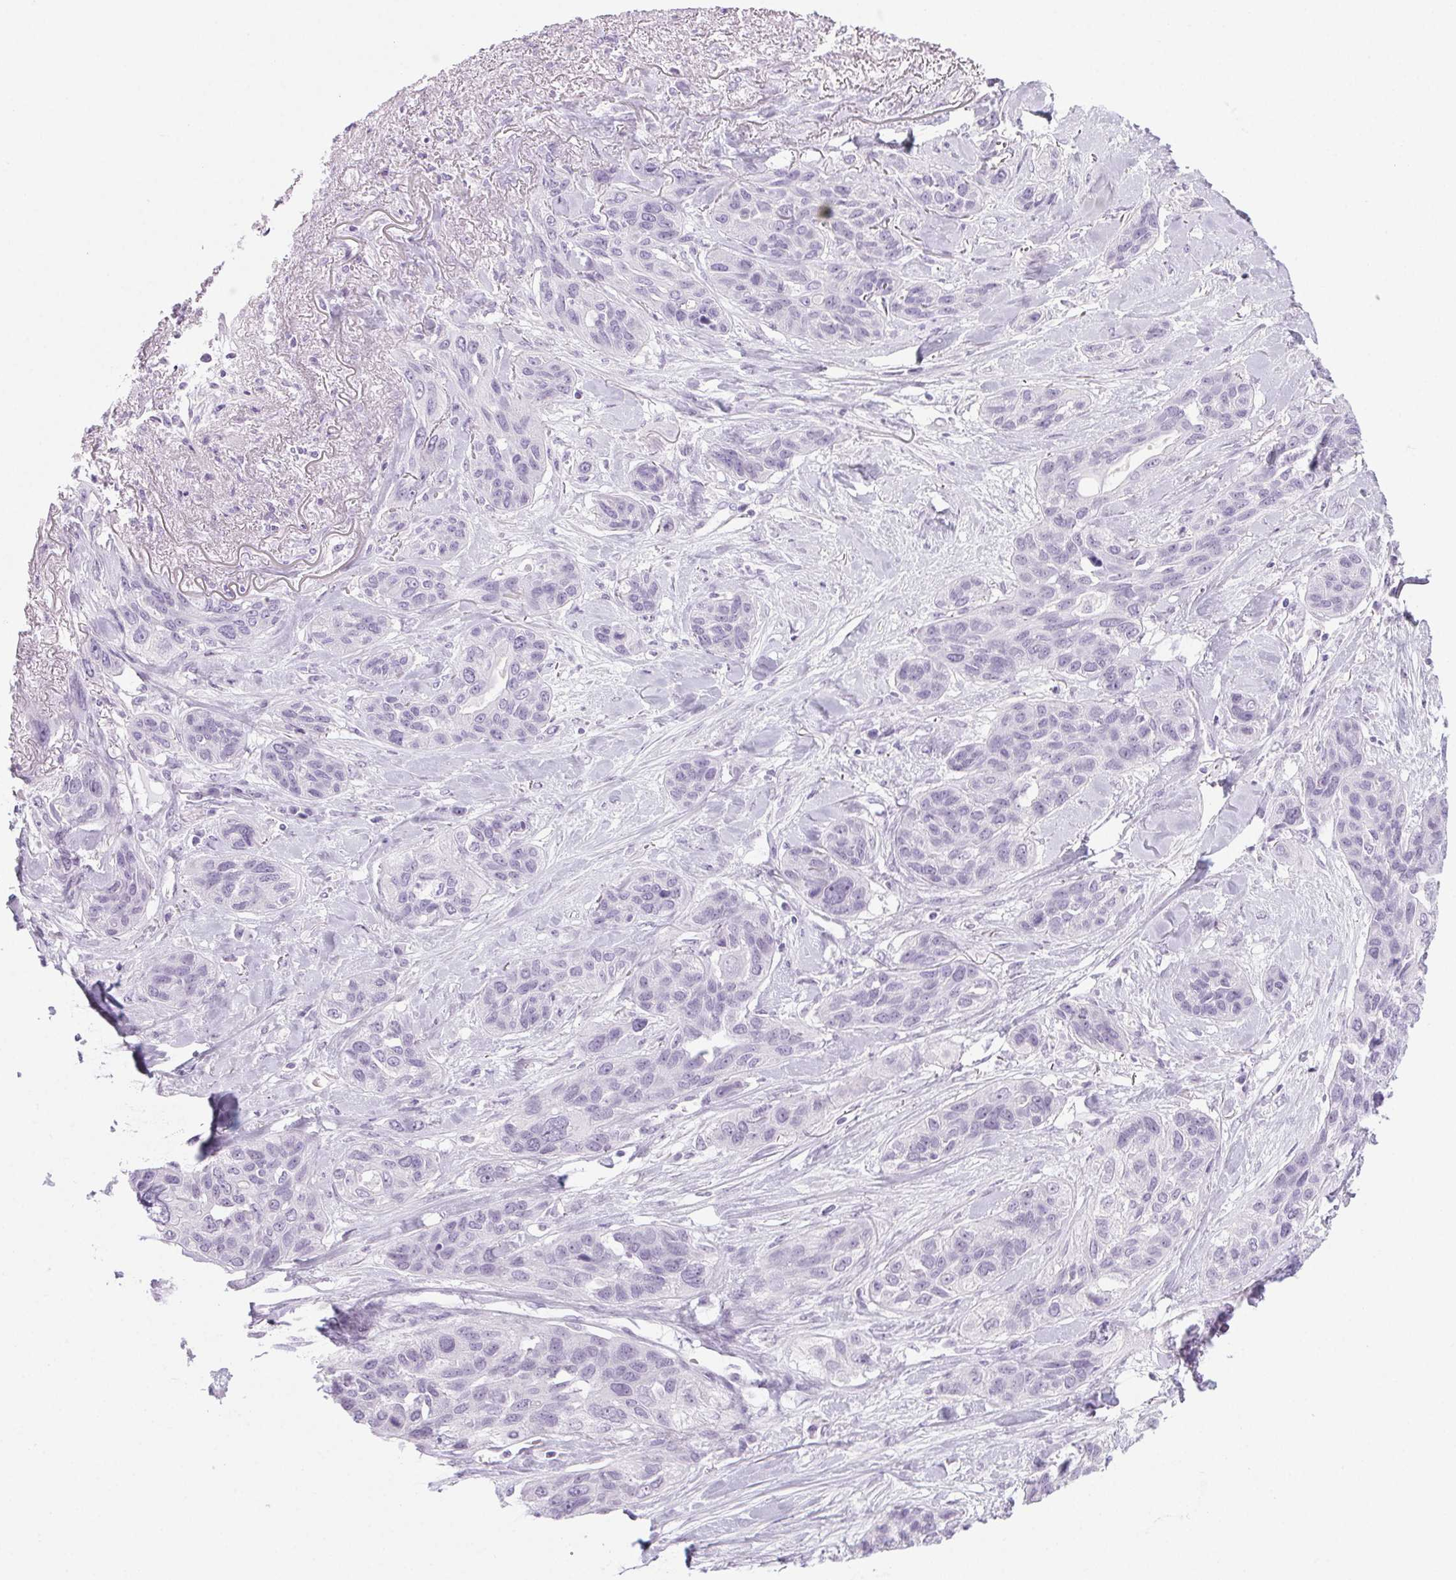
{"staining": {"intensity": "negative", "quantity": "none", "location": "none"}, "tissue": "lung cancer", "cell_type": "Tumor cells", "image_type": "cancer", "snomed": [{"axis": "morphology", "description": "Squamous cell carcinoma, NOS"}, {"axis": "topography", "description": "Lung"}], "caption": "Immunohistochemistry image of lung cancer (squamous cell carcinoma) stained for a protein (brown), which exhibits no positivity in tumor cells. (DAB immunohistochemistry visualized using brightfield microscopy, high magnification).", "gene": "LRP2", "patient": {"sex": "female", "age": 70}}